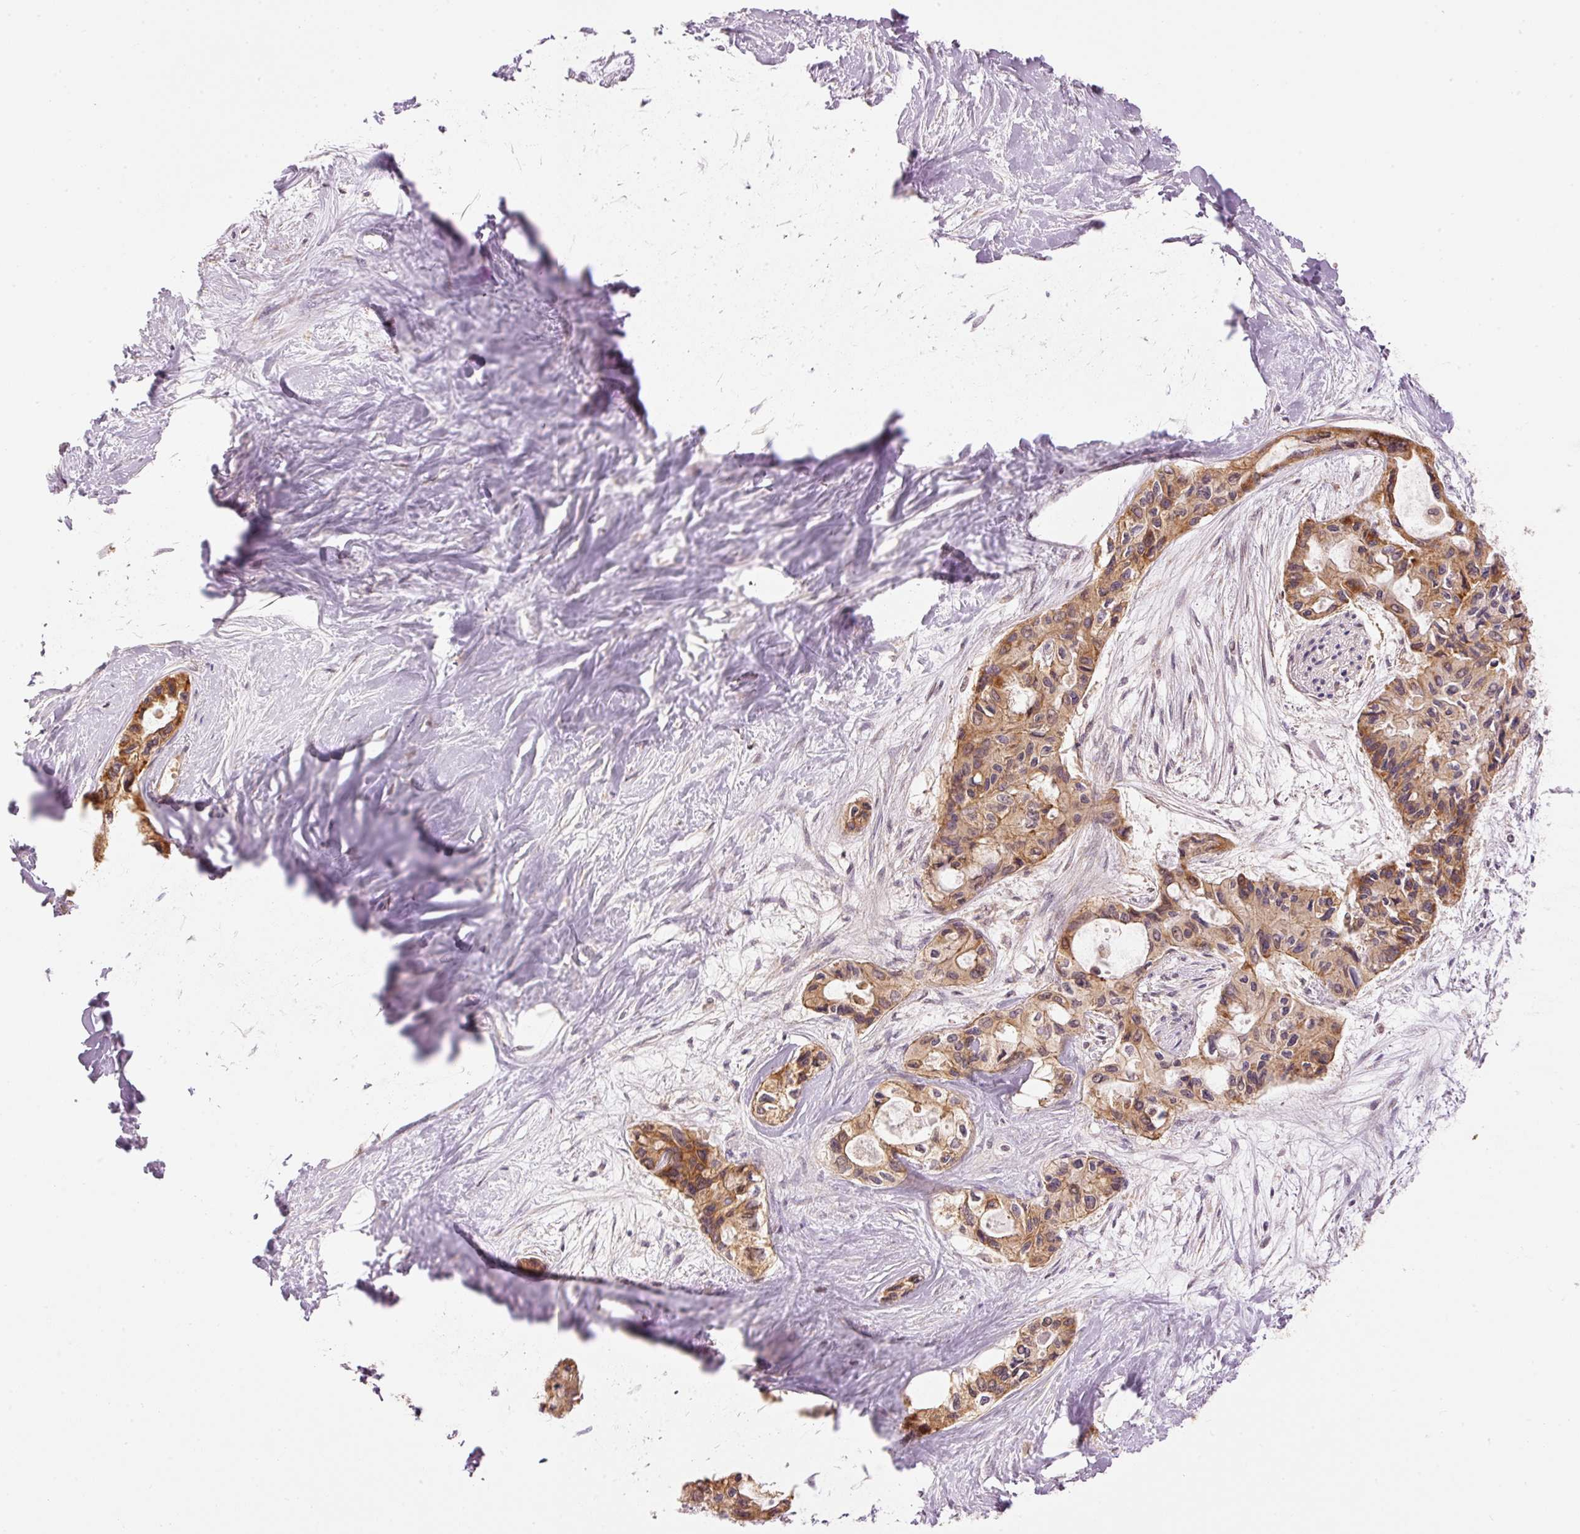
{"staining": {"intensity": "moderate", "quantity": ">75%", "location": "cytoplasmic/membranous"}, "tissue": "pancreatic cancer", "cell_type": "Tumor cells", "image_type": "cancer", "snomed": [{"axis": "morphology", "description": "Adenocarcinoma, NOS"}, {"axis": "topography", "description": "Pancreas"}], "caption": "A photomicrograph of human pancreatic adenocarcinoma stained for a protein displays moderate cytoplasmic/membranous brown staining in tumor cells. (IHC, brightfield microscopy, high magnification).", "gene": "ADCY4", "patient": {"sex": "female", "age": 50}}